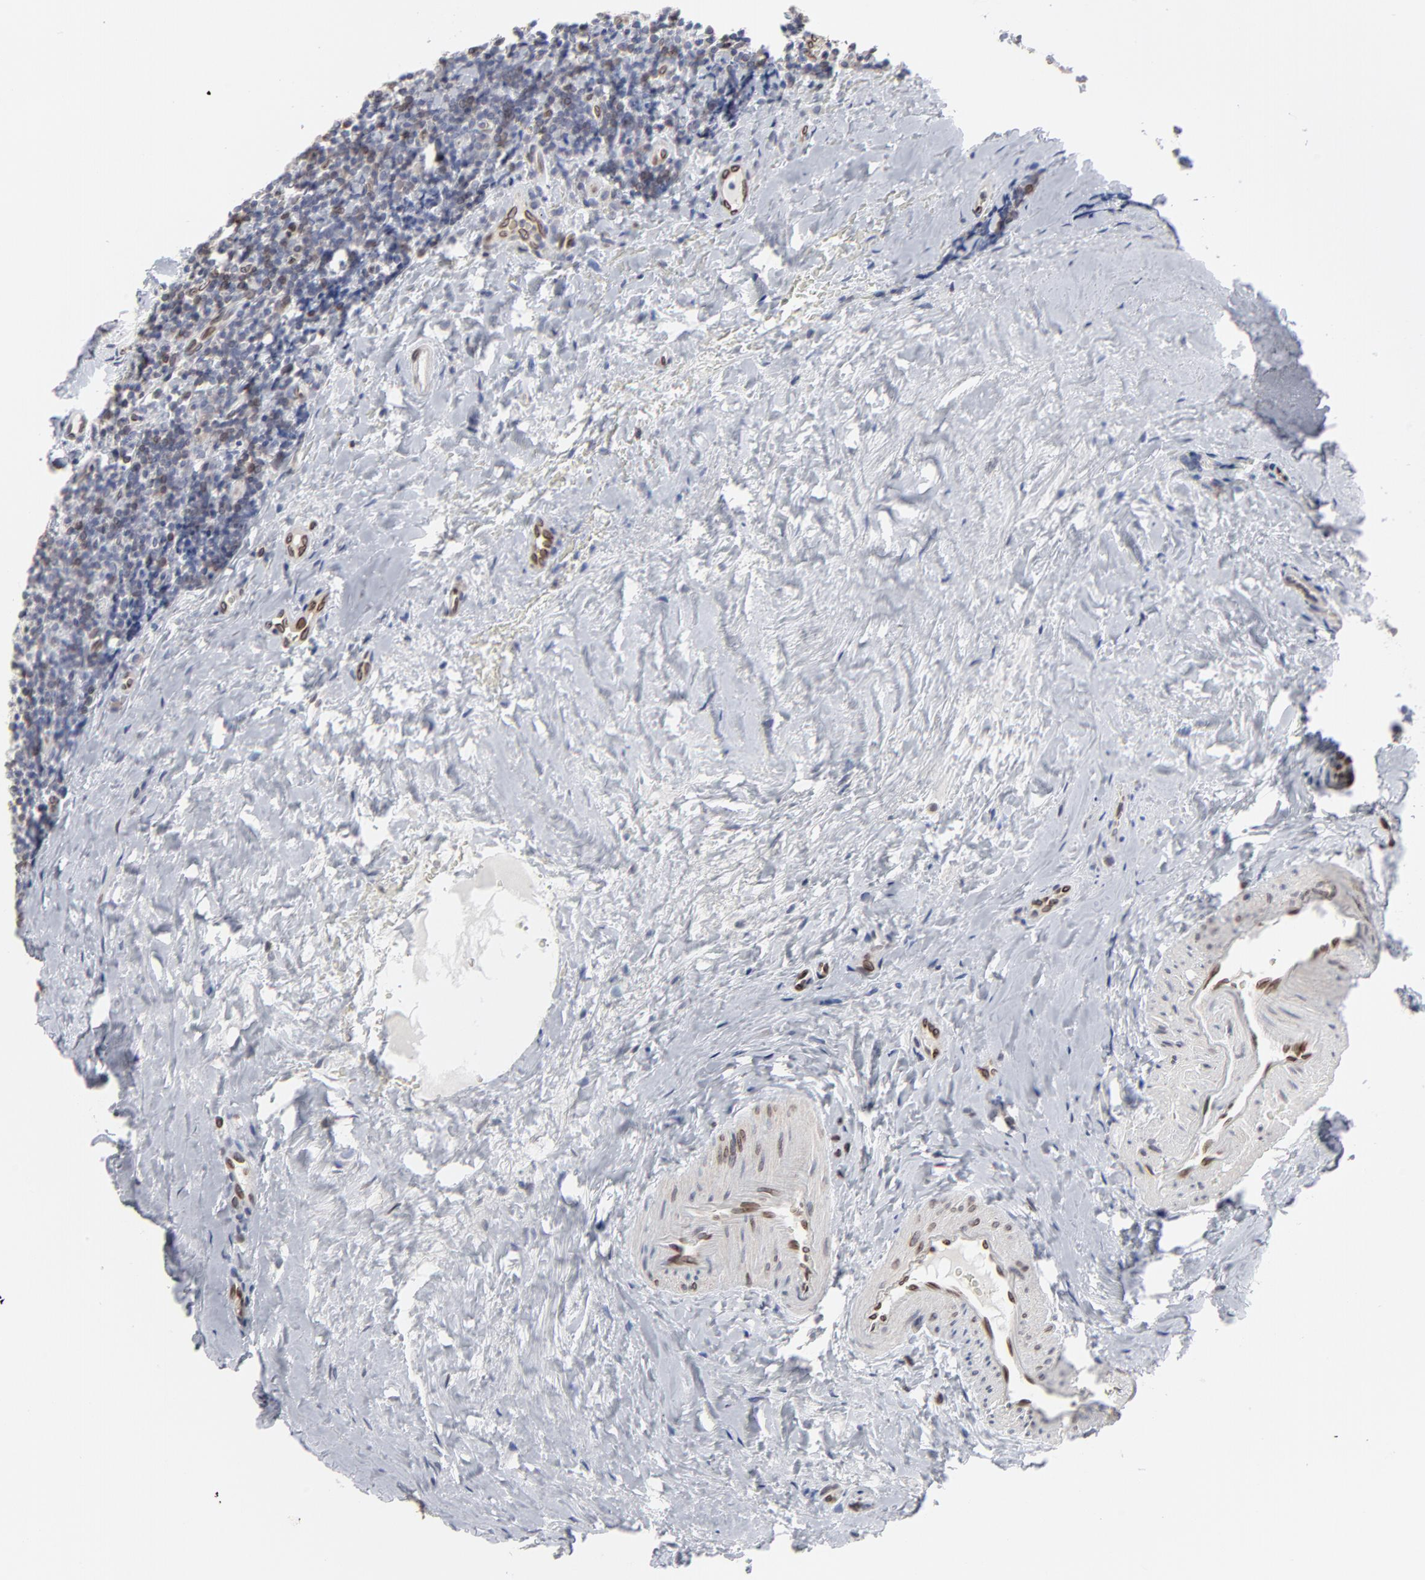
{"staining": {"intensity": "moderate", "quantity": ">75%", "location": "cytoplasmic/membranous,nuclear"}, "tissue": "tonsil", "cell_type": "Germinal center cells", "image_type": "normal", "snomed": [{"axis": "morphology", "description": "Normal tissue, NOS"}, {"axis": "topography", "description": "Tonsil"}], "caption": "A brown stain labels moderate cytoplasmic/membranous,nuclear positivity of a protein in germinal center cells of unremarkable tonsil. (IHC, brightfield microscopy, high magnification).", "gene": "SYNE2", "patient": {"sex": "male", "age": 31}}